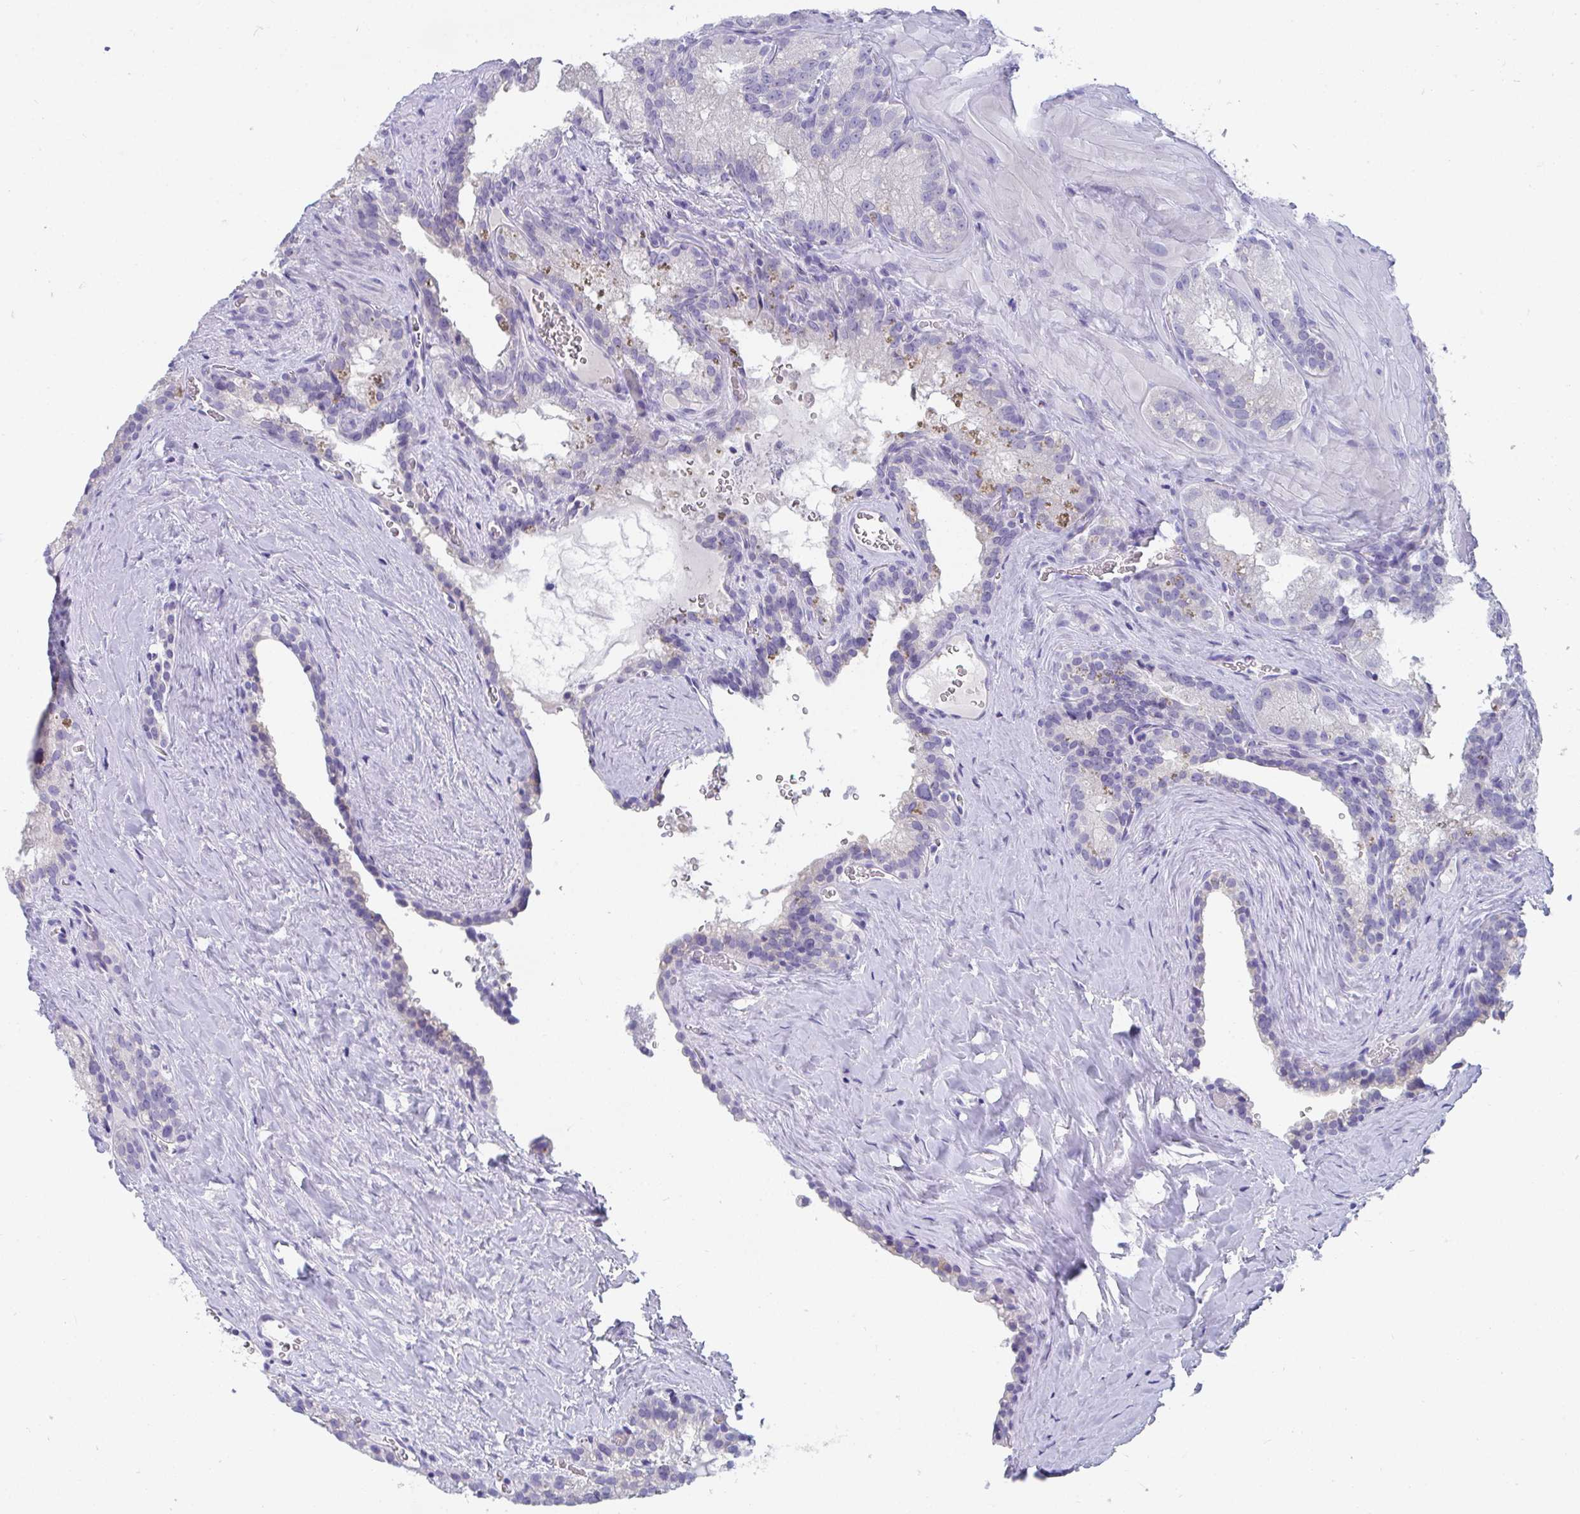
{"staining": {"intensity": "negative", "quantity": "none", "location": "none"}, "tissue": "seminal vesicle", "cell_type": "Glandular cells", "image_type": "normal", "snomed": [{"axis": "morphology", "description": "Normal tissue, NOS"}, {"axis": "topography", "description": "Seminal veicle"}], "caption": "High power microscopy image of an immunohistochemistry image of normal seminal vesicle, revealing no significant positivity in glandular cells.", "gene": "TTC30A", "patient": {"sex": "male", "age": 47}}